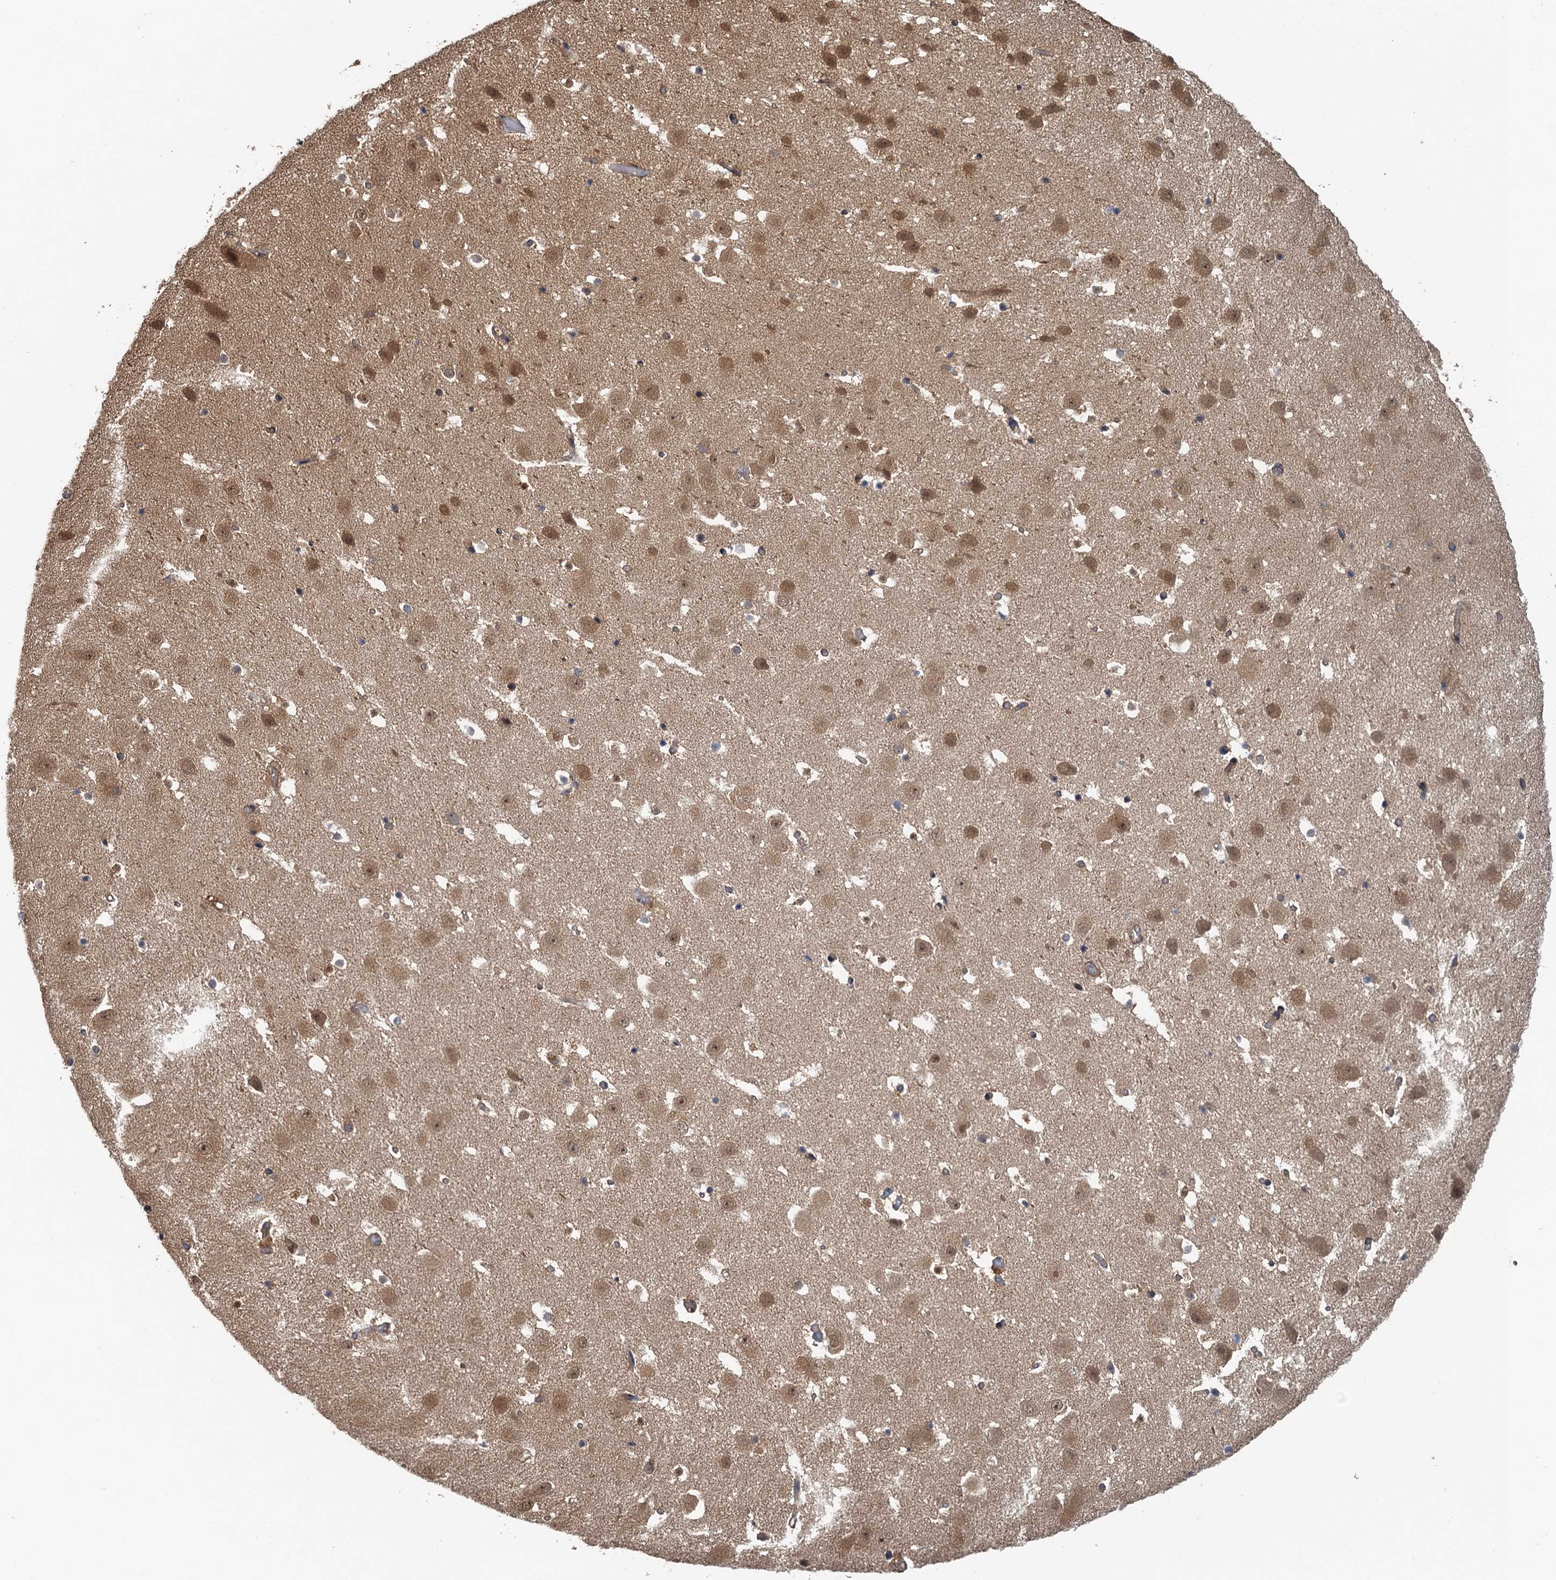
{"staining": {"intensity": "moderate", "quantity": "<25%", "location": "cytoplasmic/membranous,nuclear"}, "tissue": "hippocampus", "cell_type": "Glial cells", "image_type": "normal", "snomed": [{"axis": "morphology", "description": "Normal tissue, NOS"}, {"axis": "topography", "description": "Hippocampus"}], "caption": "High-magnification brightfield microscopy of unremarkable hippocampus stained with DAB (brown) and counterstained with hematoxylin (blue). glial cells exhibit moderate cytoplasmic/membranous,nuclear staining is appreciated in about<25% of cells. (IHC, brightfield microscopy, high magnification).", "gene": "MEAK7", "patient": {"sex": "female", "age": 52}}